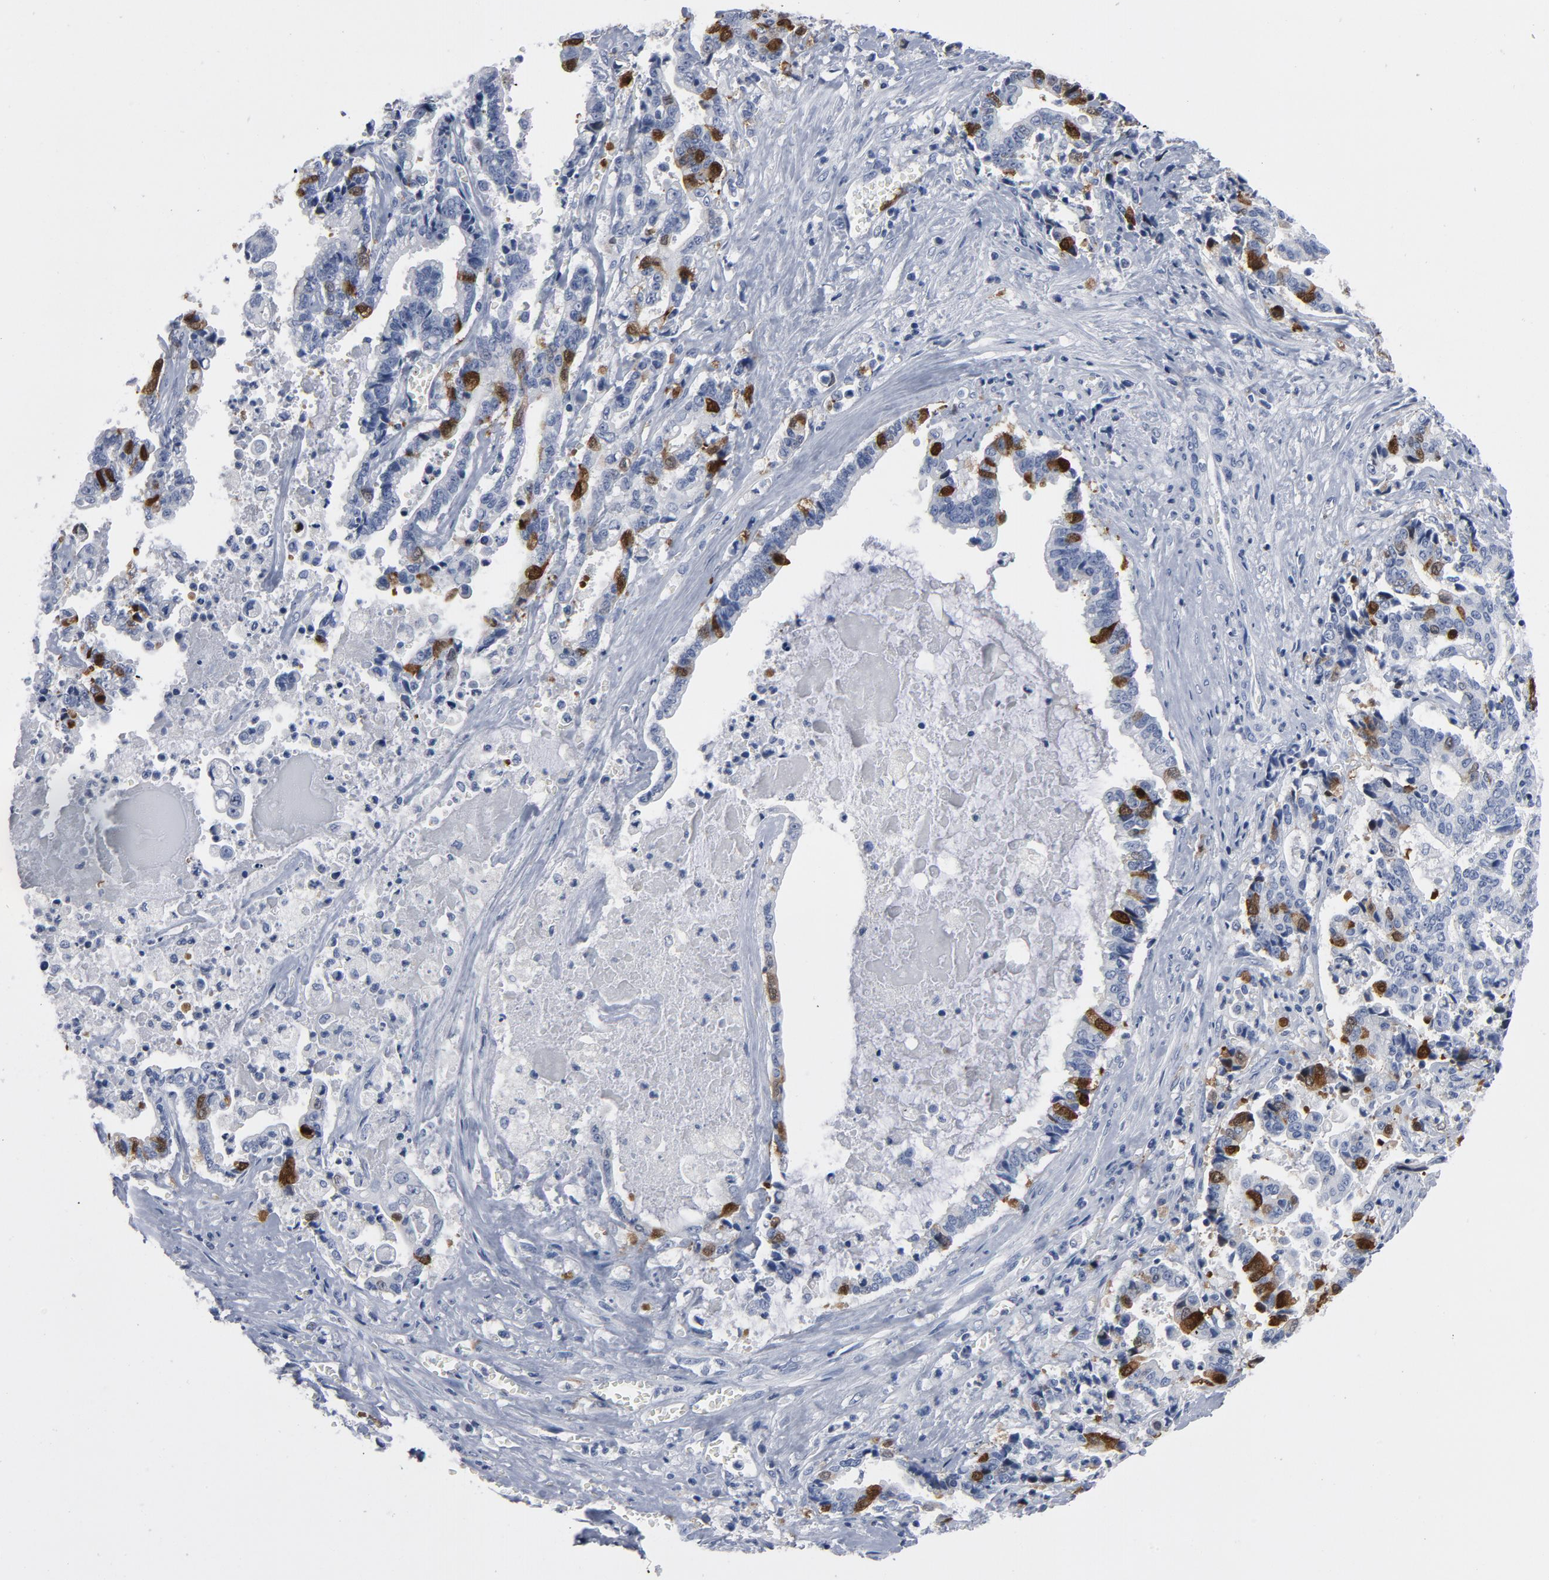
{"staining": {"intensity": "strong", "quantity": "<25%", "location": "cytoplasmic/membranous,nuclear"}, "tissue": "liver cancer", "cell_type": "Tumor cells", "image_type": "cancer", "snomed": [{"axis": "morphology", "description": "Cholangiocarcinoma"}, {"axis": "topography", "description": "Liver"}], "caption": "Liver cholangiocarcinoma stained for a protein (brown) reveals strong cytoplasmic/membranous and nuclear positive staining in about <25% of tumor cells.", "gene": "CDC20", "patient": {"sex": "male", "age": 57}}